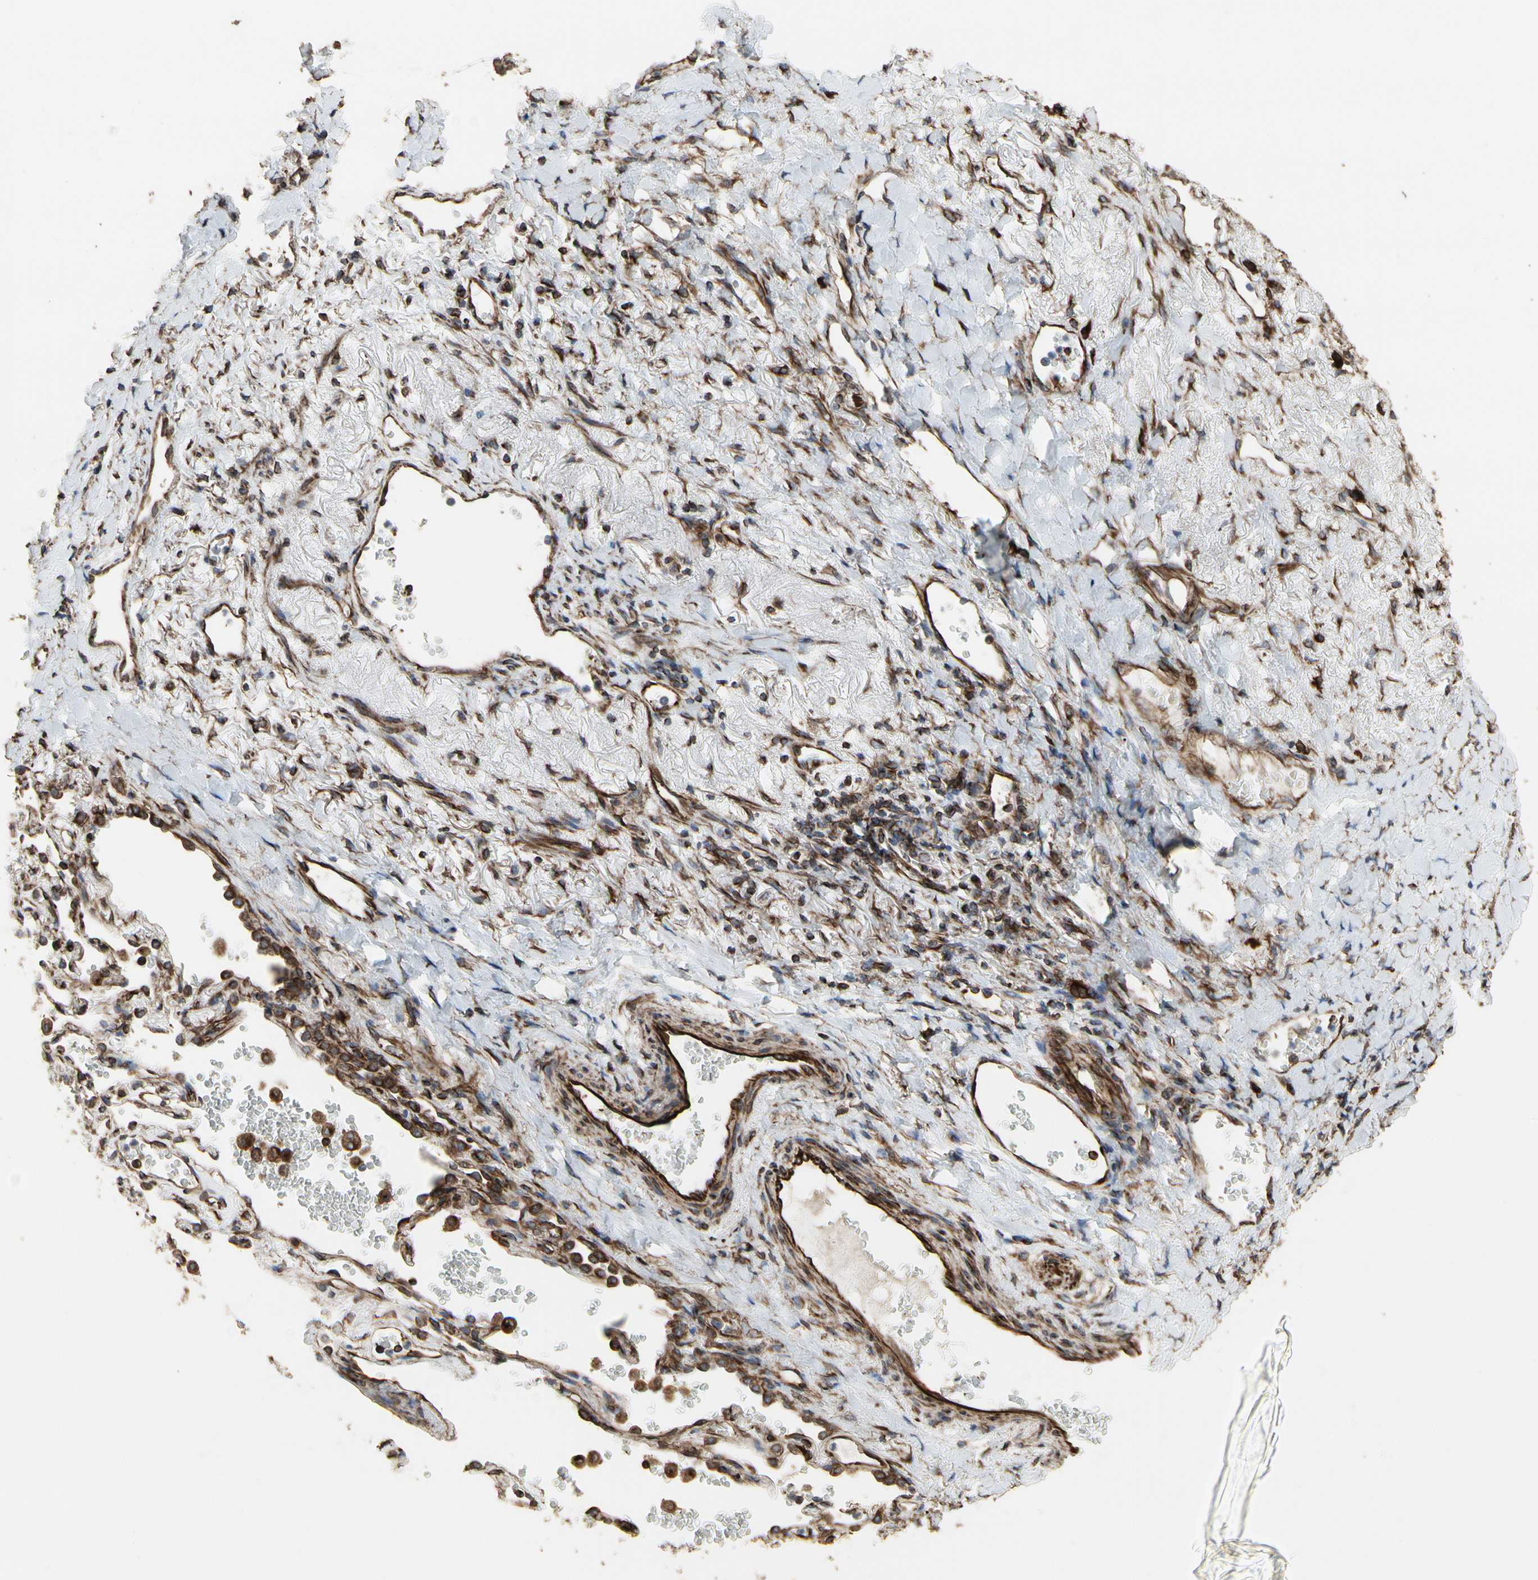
{"staining": {"intensity": "moderate", "quantity": "<25%", "location": "cytoplasmic/membranous"}, "tissue": "lung cancer", "cell_type": "Tumor cells", "image_type": "cancer", "snomed": [{"axis": "morphology", "description": "Squamous cell carcinoma, NOS"}, {"axis": "topography", "description": "Lung"}], "caption": "A micrograph showing moderate cytoplasmic/membranous expression in about <25% of tumor cells in lung cancer, as visualized by brown immunohistochemical staining.", "gene": "TUBA1A", "patient": {"sex": "female", "age": 73}}